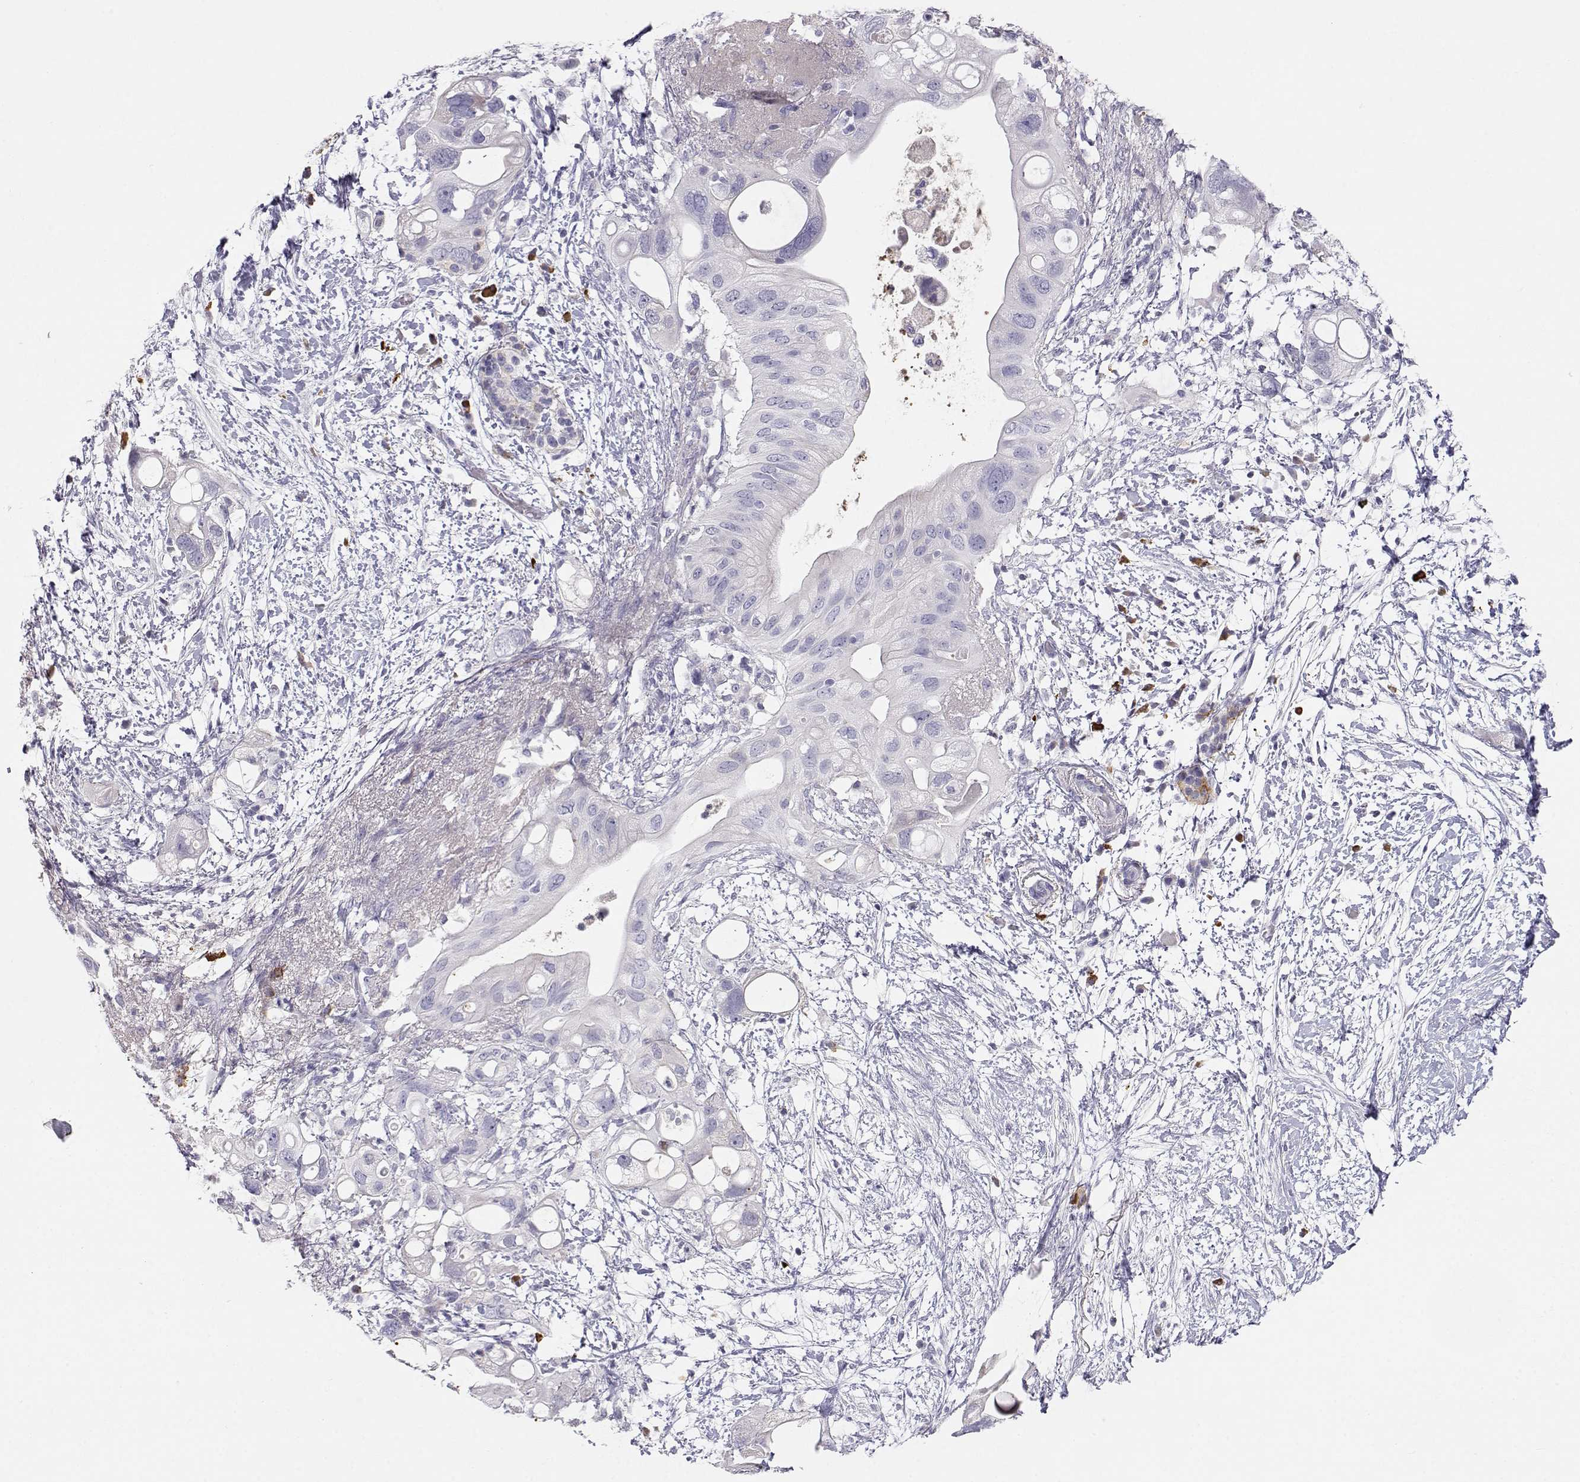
{"staining": {"intensity": "negative", "quantity": "none", "location": "none"}, "tissue": "pancreatic cancer", "cell_type": "Tumor cells", "image_type": "cancer", "snomed": [{"axis": "morphology", "description": "Adenocarcinoma, NOS"}, {"axis": "topography", "description": "Pancreas"}], "caption": "Pancreatic adenocarcinoma stained for a protein using immunohistochemistry exhibits no positivity tumor cells.", "gene": "CDHR1", "patient": {"sex": "female", "age": 72}}